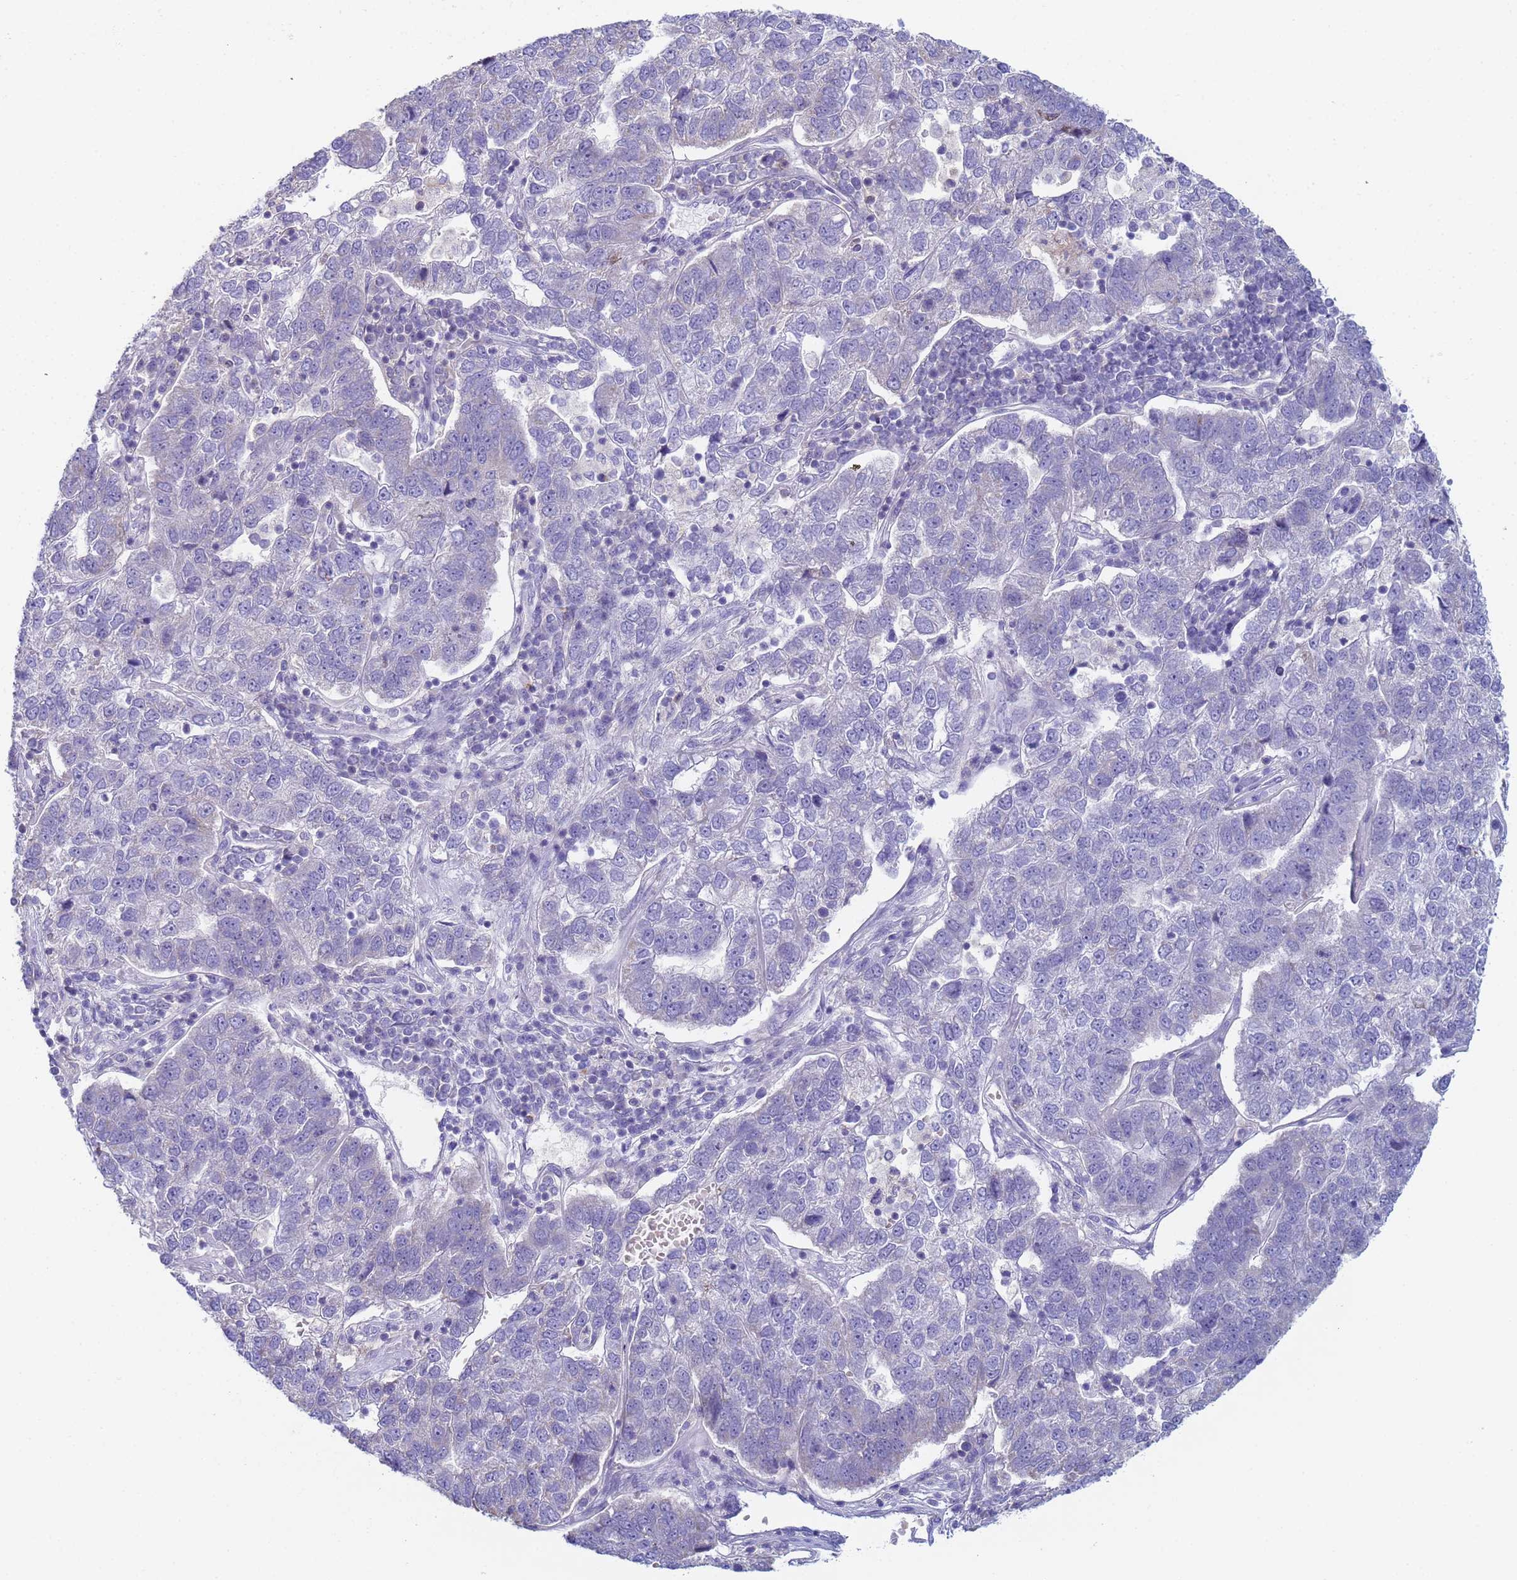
{"staining": {"intensity": "negative", "quantity": "none", "location": "none"}, "tissue": "pancreatic cancer", "cell_type": "Tumor cells", "image_type": "cancer", "snomed": [{"axis": "morphology", "description": "Adenocarcinoma, NOS"}, {"axis": "topography", "description": "Pancreas"}], "caption": "IHC of human adenocarcinoma (pancreatic) demonstrates no positivity in tumor cells.", "gene": "CR1", "patient": {"sex": "female", "age": 61}}